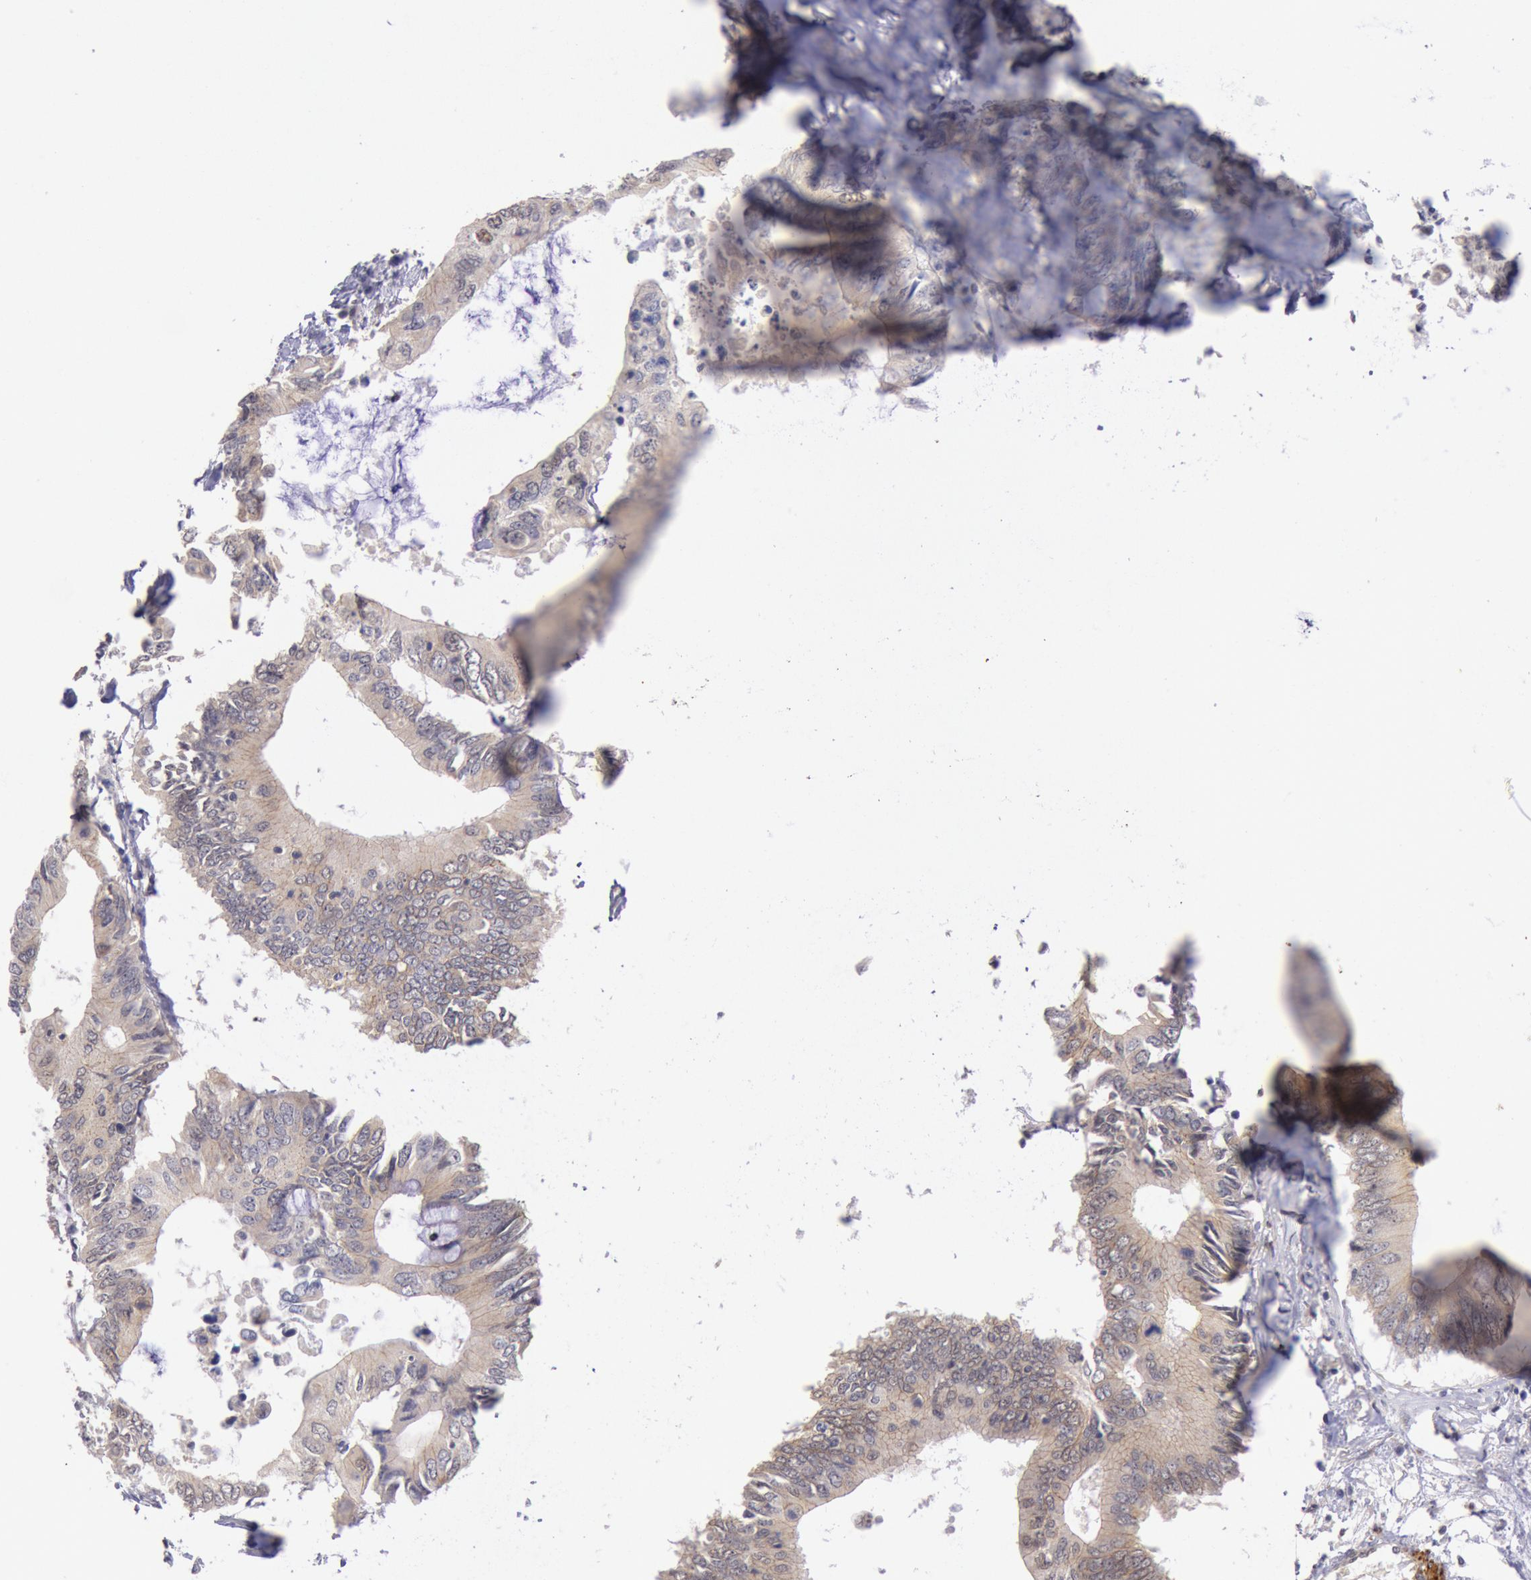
{"staining": {"intensity": "weak", "quantity": "25%-75%", "location": "cytoplasmic/membranous"}, "tissue": "colorectal cancer", "cell_type": "Tumor cells", "image_type": "cancer", "snomed": [{"axis": "morphology", "description": "Adenocarcinoma, NOS"}, {"axis": "topography", "description": "Colon"}], "caption": "Tumor cells demonstrate weak cytoplasmic/membranous staining in about 25%-75% of cells in colorectal adenocarcinoma. (Brightfield microscopy of DAB IHC at high magnification).", "gene": "RPS6KA5", "patient": {"sex": "male", "age": 71}}